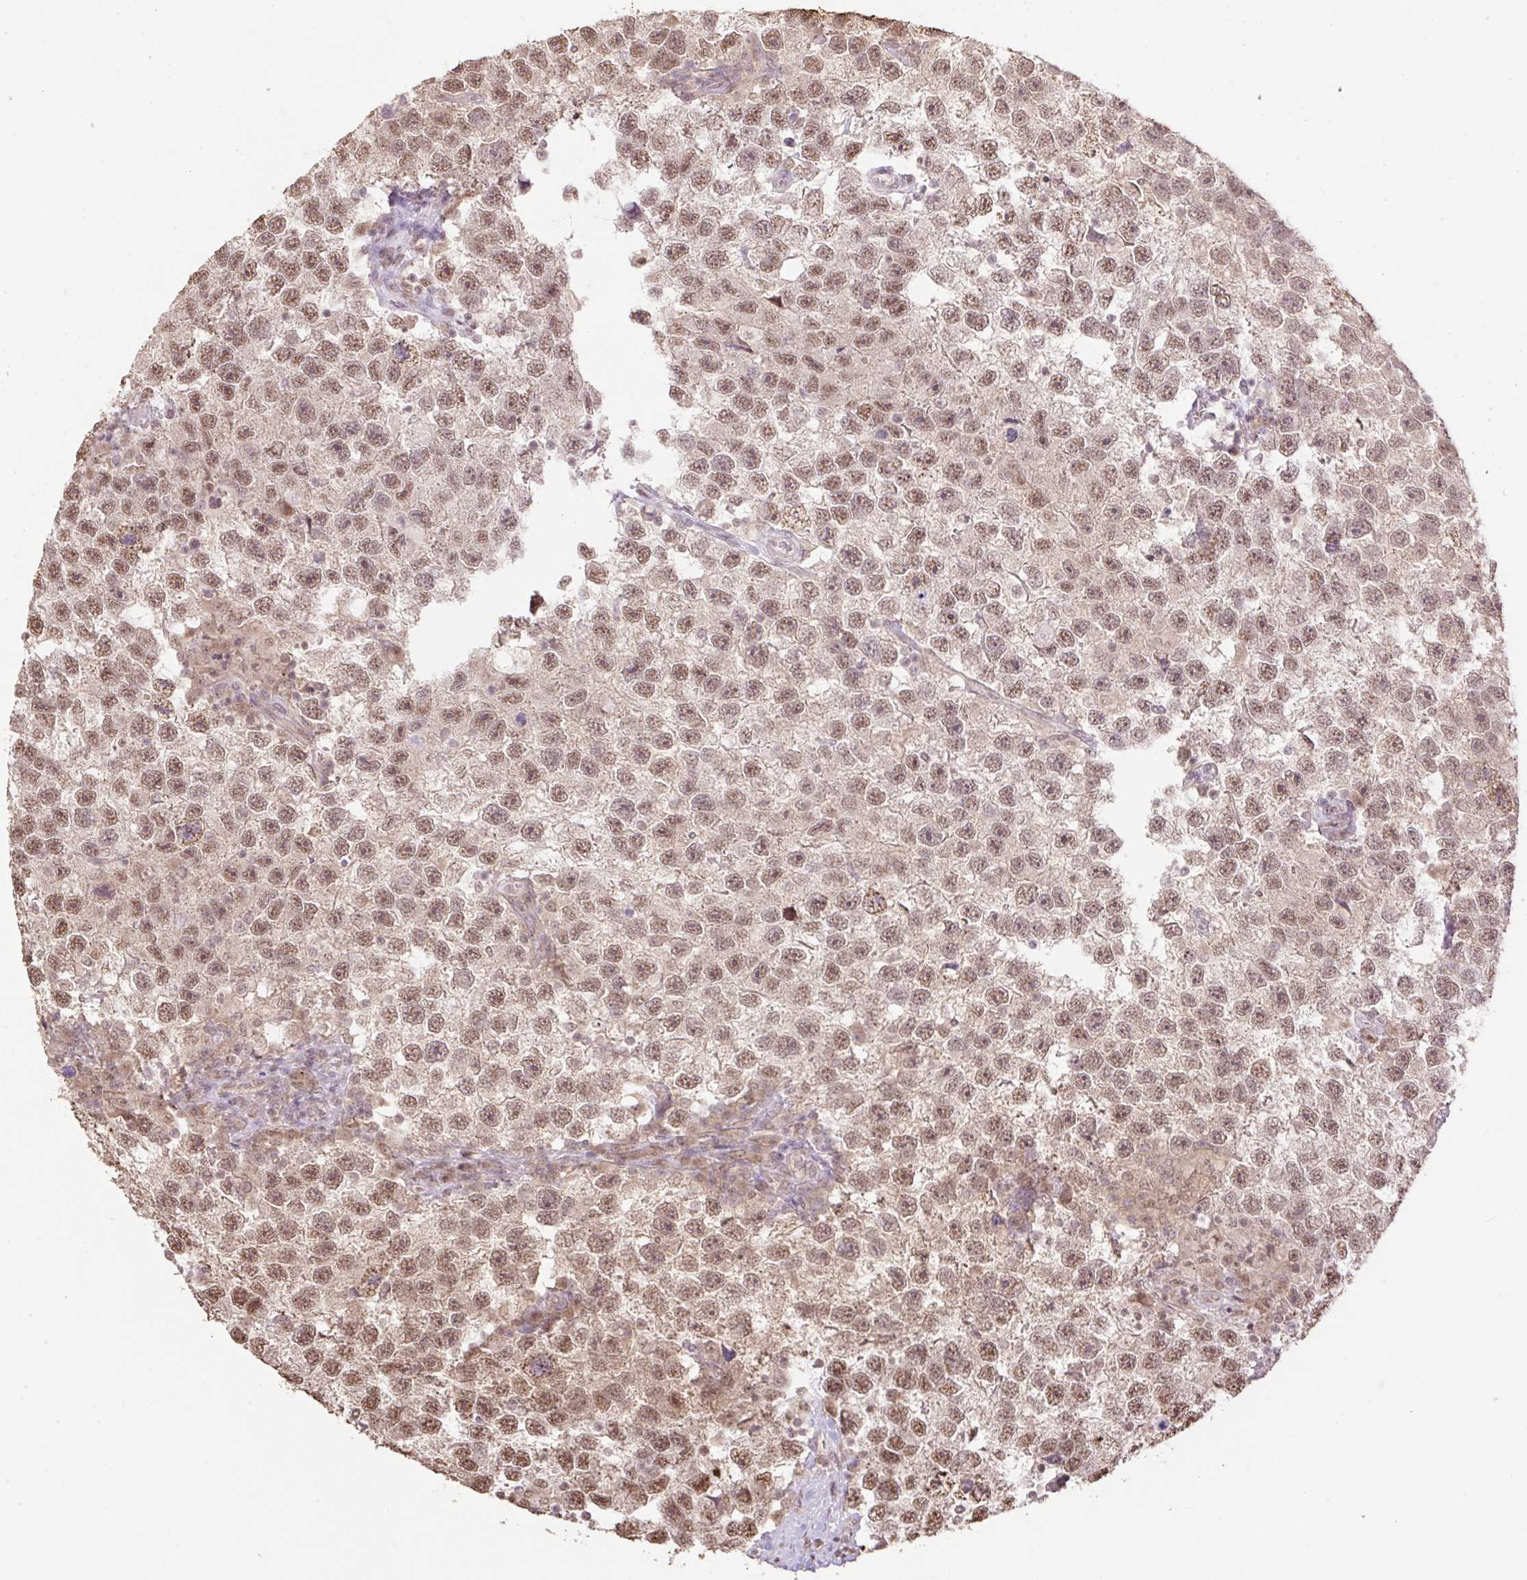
{"staining": {"intensity": "moderate", "quantity": ">75%", "location": "nuclear"}, "tissue": "testis cancer", "cell_type": "Tumor cells", "image_type": "cancer", "snomed": [{"axis": "morphology", "description": "Seminoma, NOS"}, {"axis": "topography", "description": "Testis"}], "caption": "Seminoma (testis) tissue demonstrates moderate nuclear expression in about >75% of tumor cells, visualized by immunohistochemistry. The protein of interest is stained brown, and the nuclei are stained in blue (DAB (3,3'-diaminobenzidine) IHC with brightfield microscopy, high magnification).", "gene": "VPS25", "patient": {"sex": "male", "age": 26}}